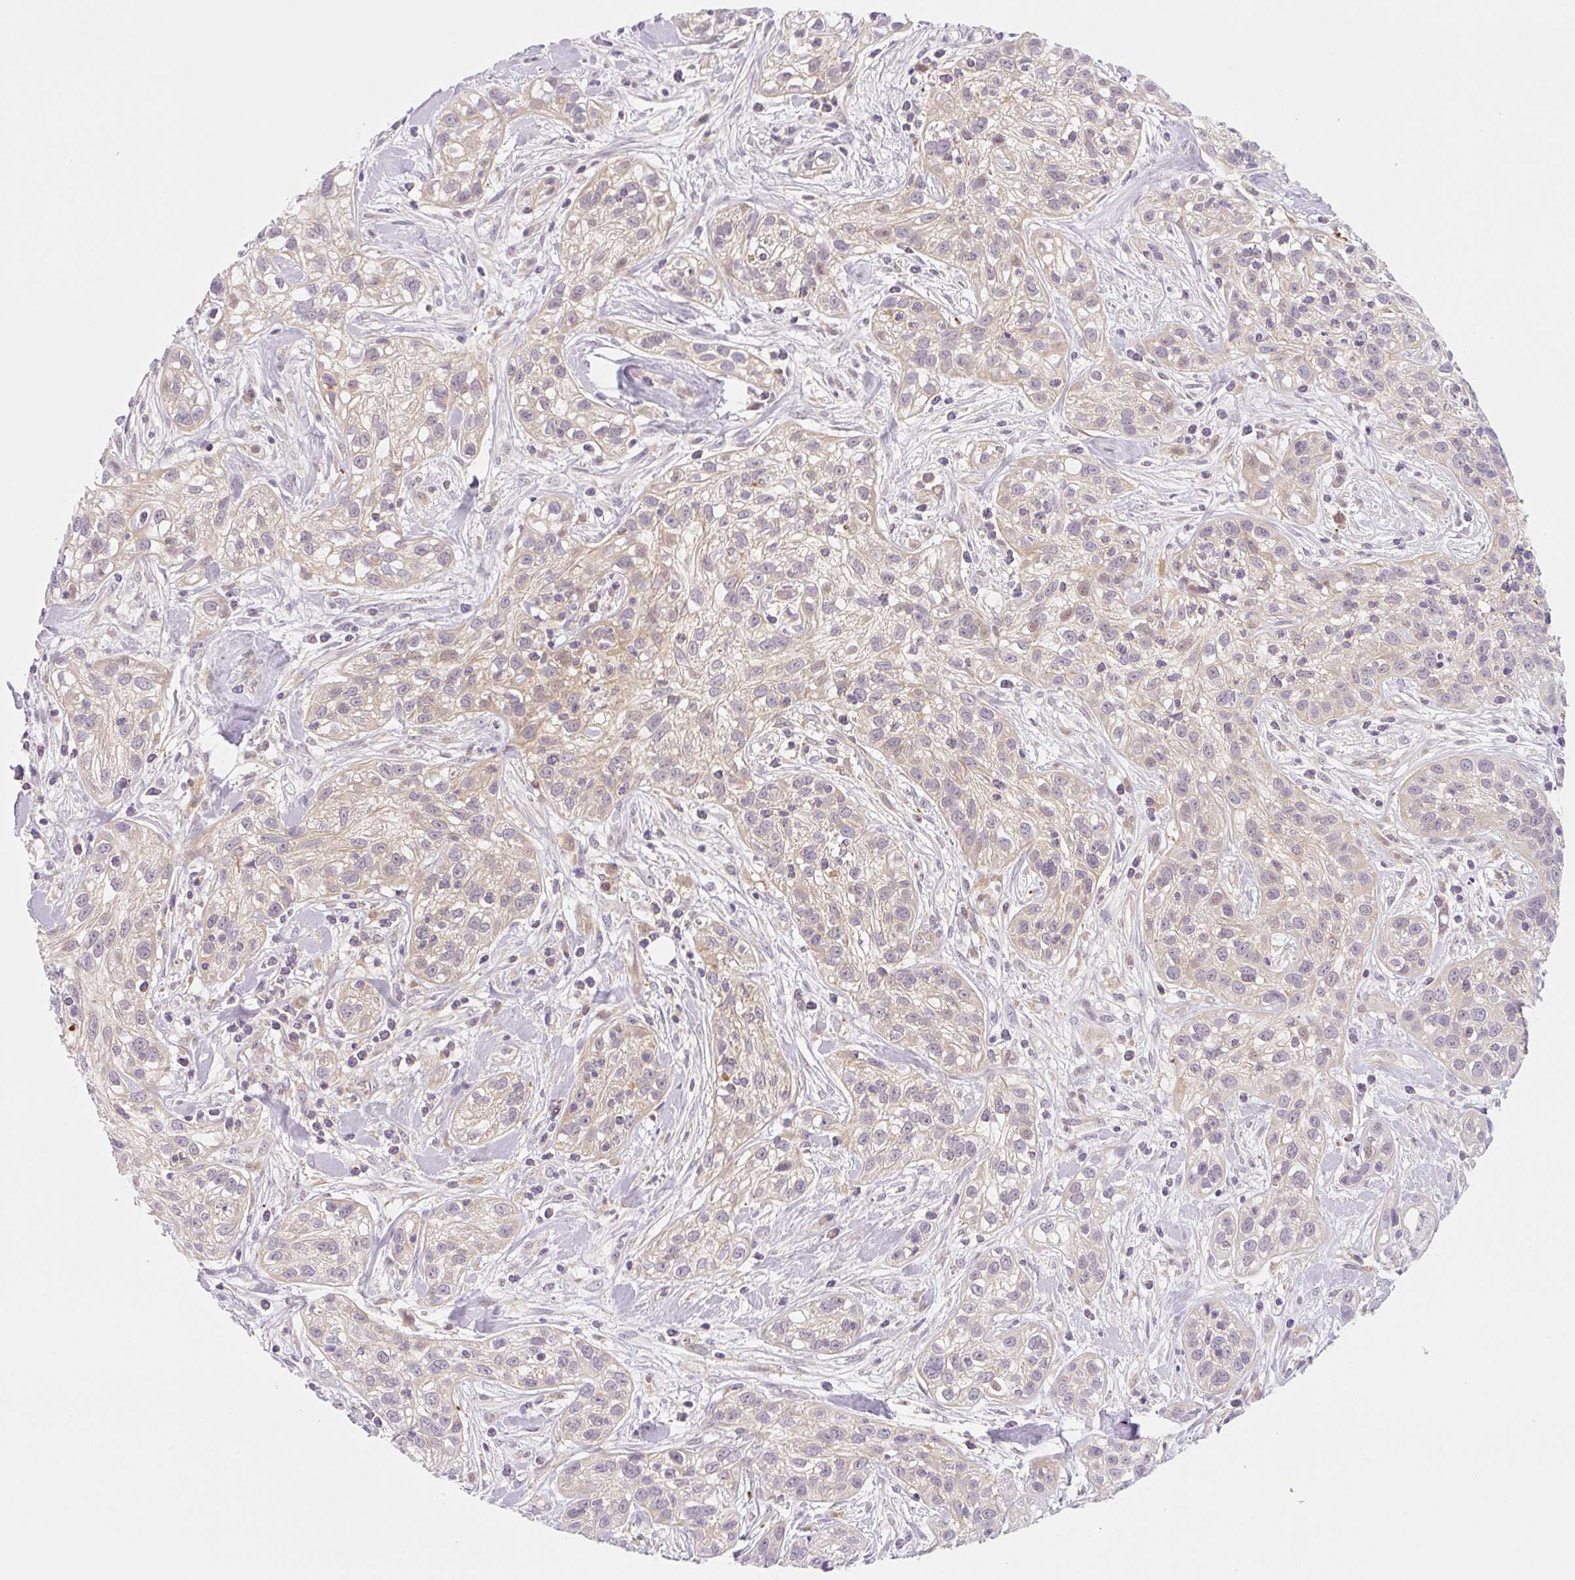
{"staining": {"intensity": "weak", "quantity": "<25%", "location": "cytoplasmic/membranous"}, "tissue": "skin cancer", "cell_type": "Tumor cells", "image_type": "cancer", "snomed": [{"axis": "morphology", "description": "Squamous cell carcinoma, NOS"}, {"axis": "topography", "description": "Skin"}], "caption": "High power microscopy histopathology image of an immunohistochemistry (IHC) histopathology image of skin squamous cell carcinoma, revealing no significant expression in tumor cells. (Brightfield microscopy of DAB immunohistochemistry at high magnification).", "gene": "OMA1", "patient": {"sex": "male", "age": 82}}